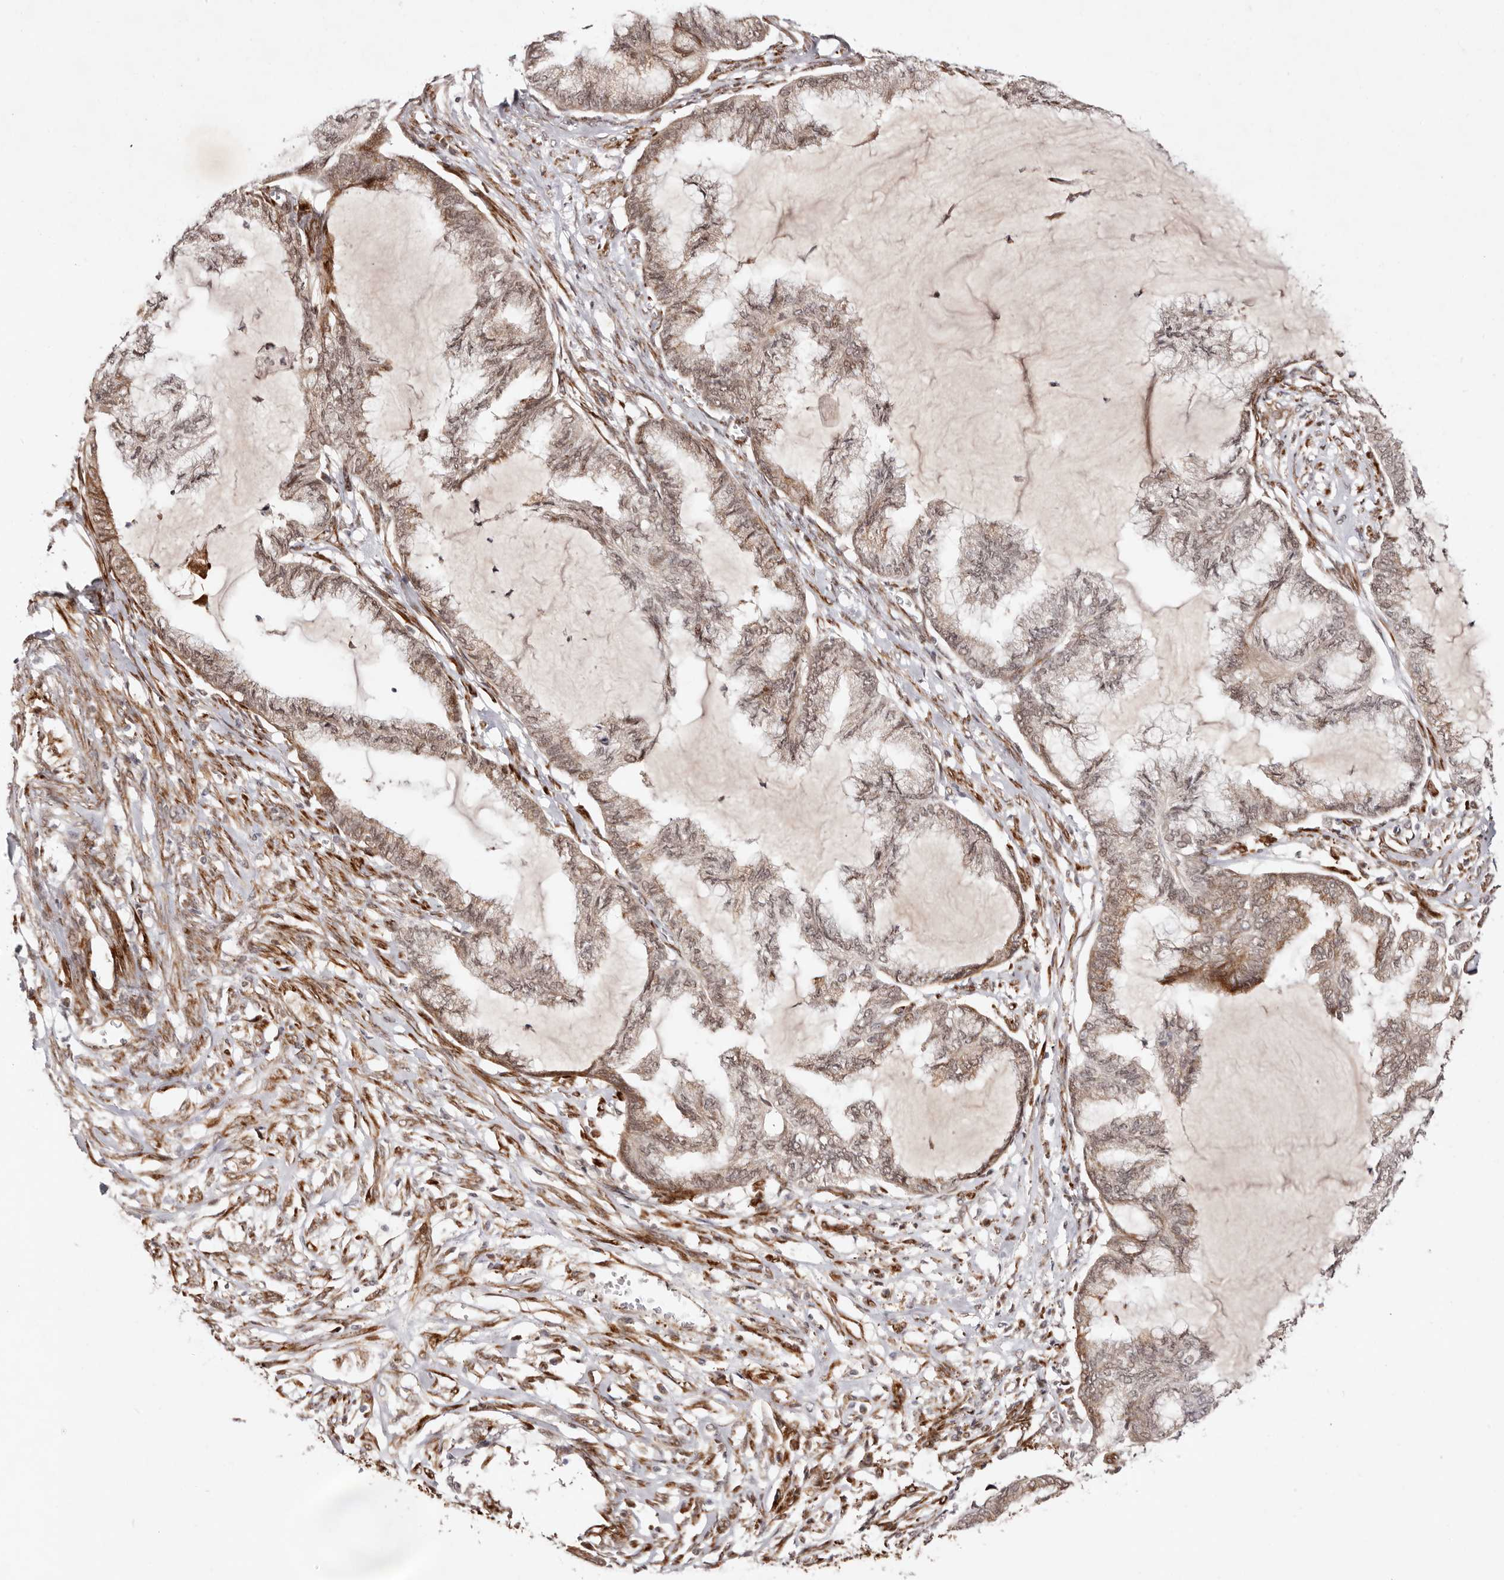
{"staining": {"intensity": "moderate", "quantity": "25%-75%", "location": "cytoplasmic/membranous,nuclear"}, "tissue": "endometrial cancer", "cell_type": "Tumor cells", "image_type": "cancer", "snomed": [{"axis": "morphology", "description": "Adenocarcinoma, NOS"}, {"axis": "topography", "description": "Endometrium"}], "caption": "A brown stain highlights moderate cytoplasmic/membranous and nuclear expression of a protein in endometrial adenocarcinoma tumor cells.", "gene": "BCL2L15", "patient": {"sex": "female", "age": 86}}